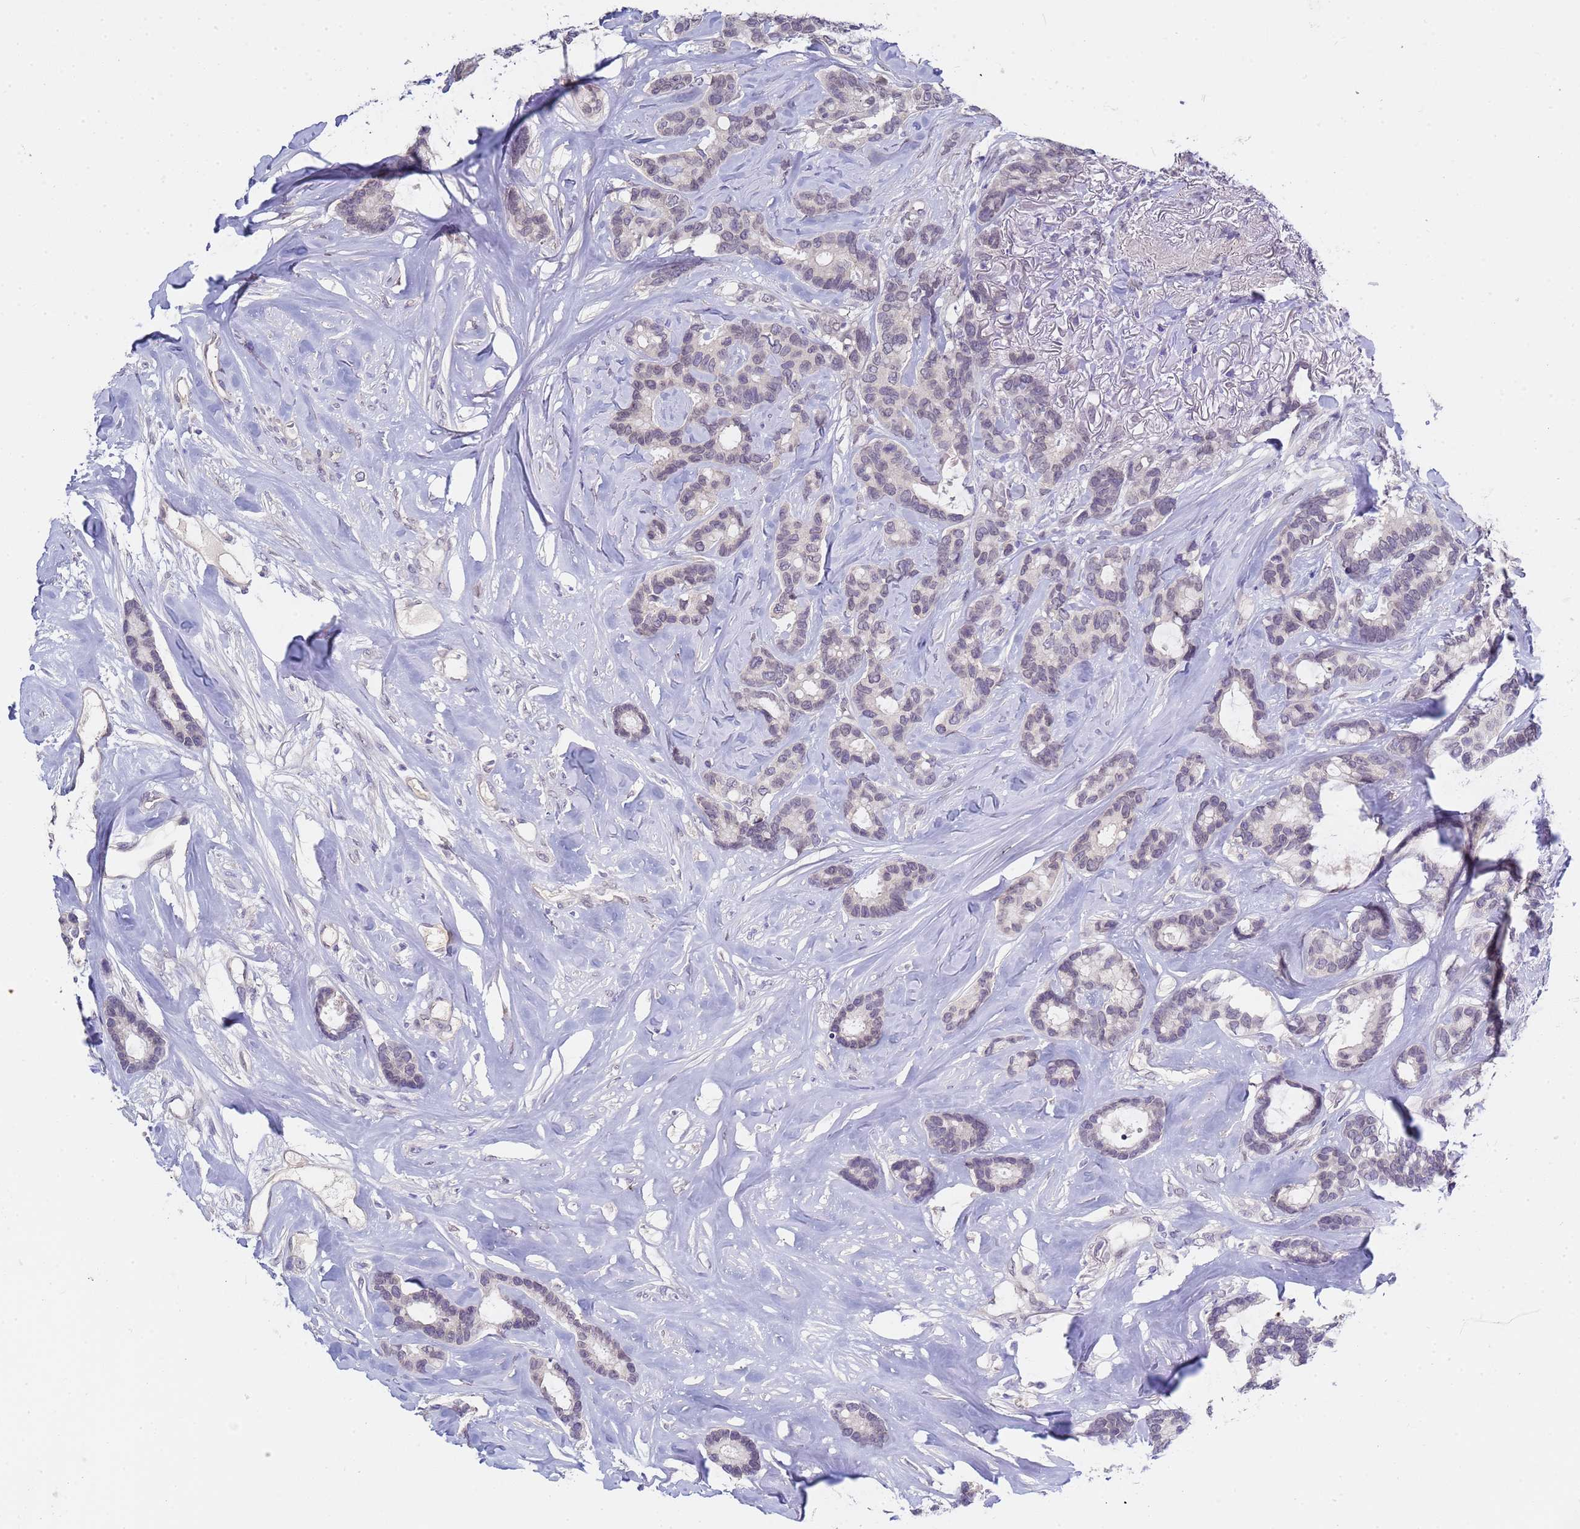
{"staining": {"intensity": "negative", "quantity": "none", "location": "none"}, "tissue": "breast cancer", "cell_type": "Tumor cells", "image_type": "cancer", "snomed": [{"axis": "morphology", "description": "Duct carcinoma"}, {"axis": "topography", "description": "Breast"}], "caption": "Histopathology image shows no protein staining in tumor cells of breast cancer tissue. (DAB (3,3'-diaminobenzidine) IHC, high magnification).", "gene": "TRMT10A", "patient": {"sex": "female", "age": 87}}